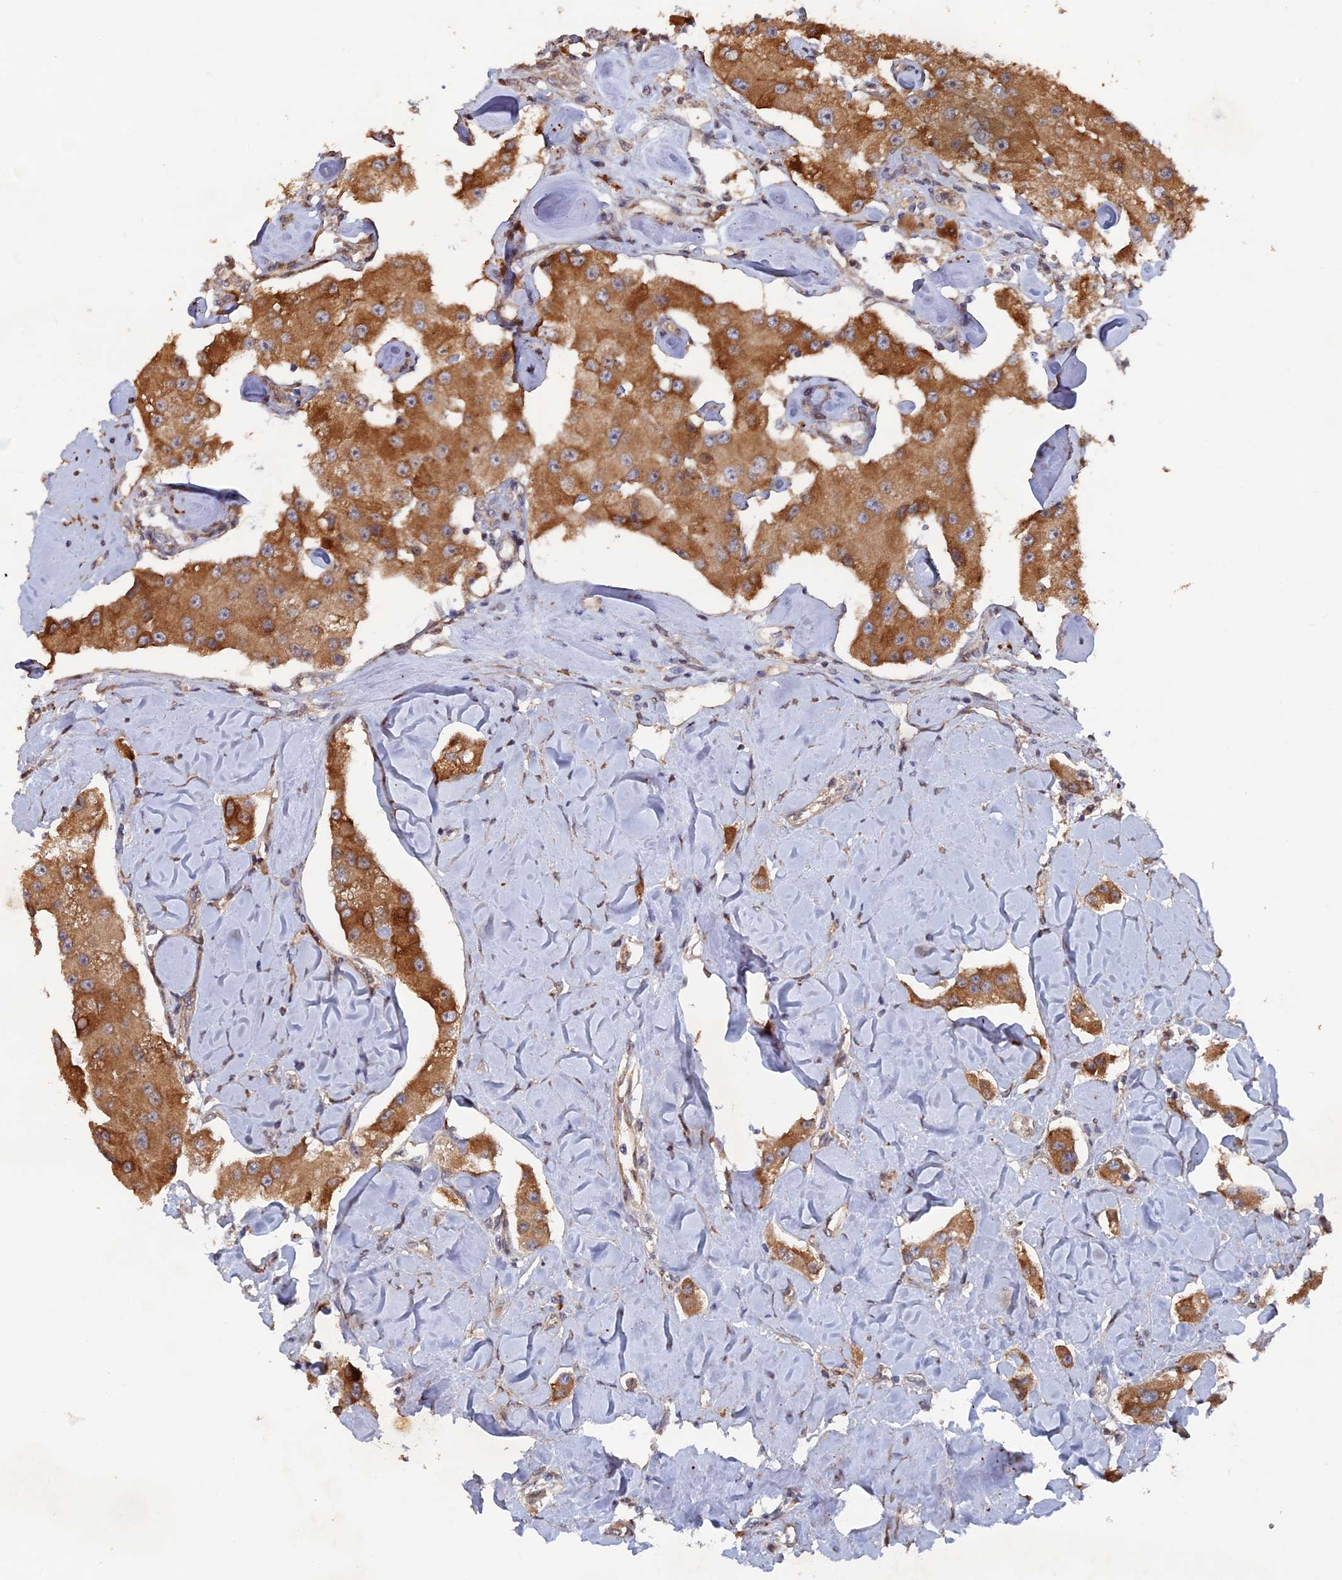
{"staining": {"intensity": "moderate", "quantity": ">75%", "location": "cytoplasmic/membranous"}, "tissue": "carcinoid", "cell_type": "Tumor cells", "image_type": "cancer", "snomed": [{"axis": "morphology", "description": "Carcinoid, malignant, NOS"}, {"axis": "topography", "description": "Pancreas"}], "caption": "Immunohistochemistry of human malignant carcinoid demonstrates medium levels of moderate cytoplasmic/membranous expression in approximately >75% of tumor cells.", "gene": "VPS37C", "patient": {"sex": "male", "age": 41}}